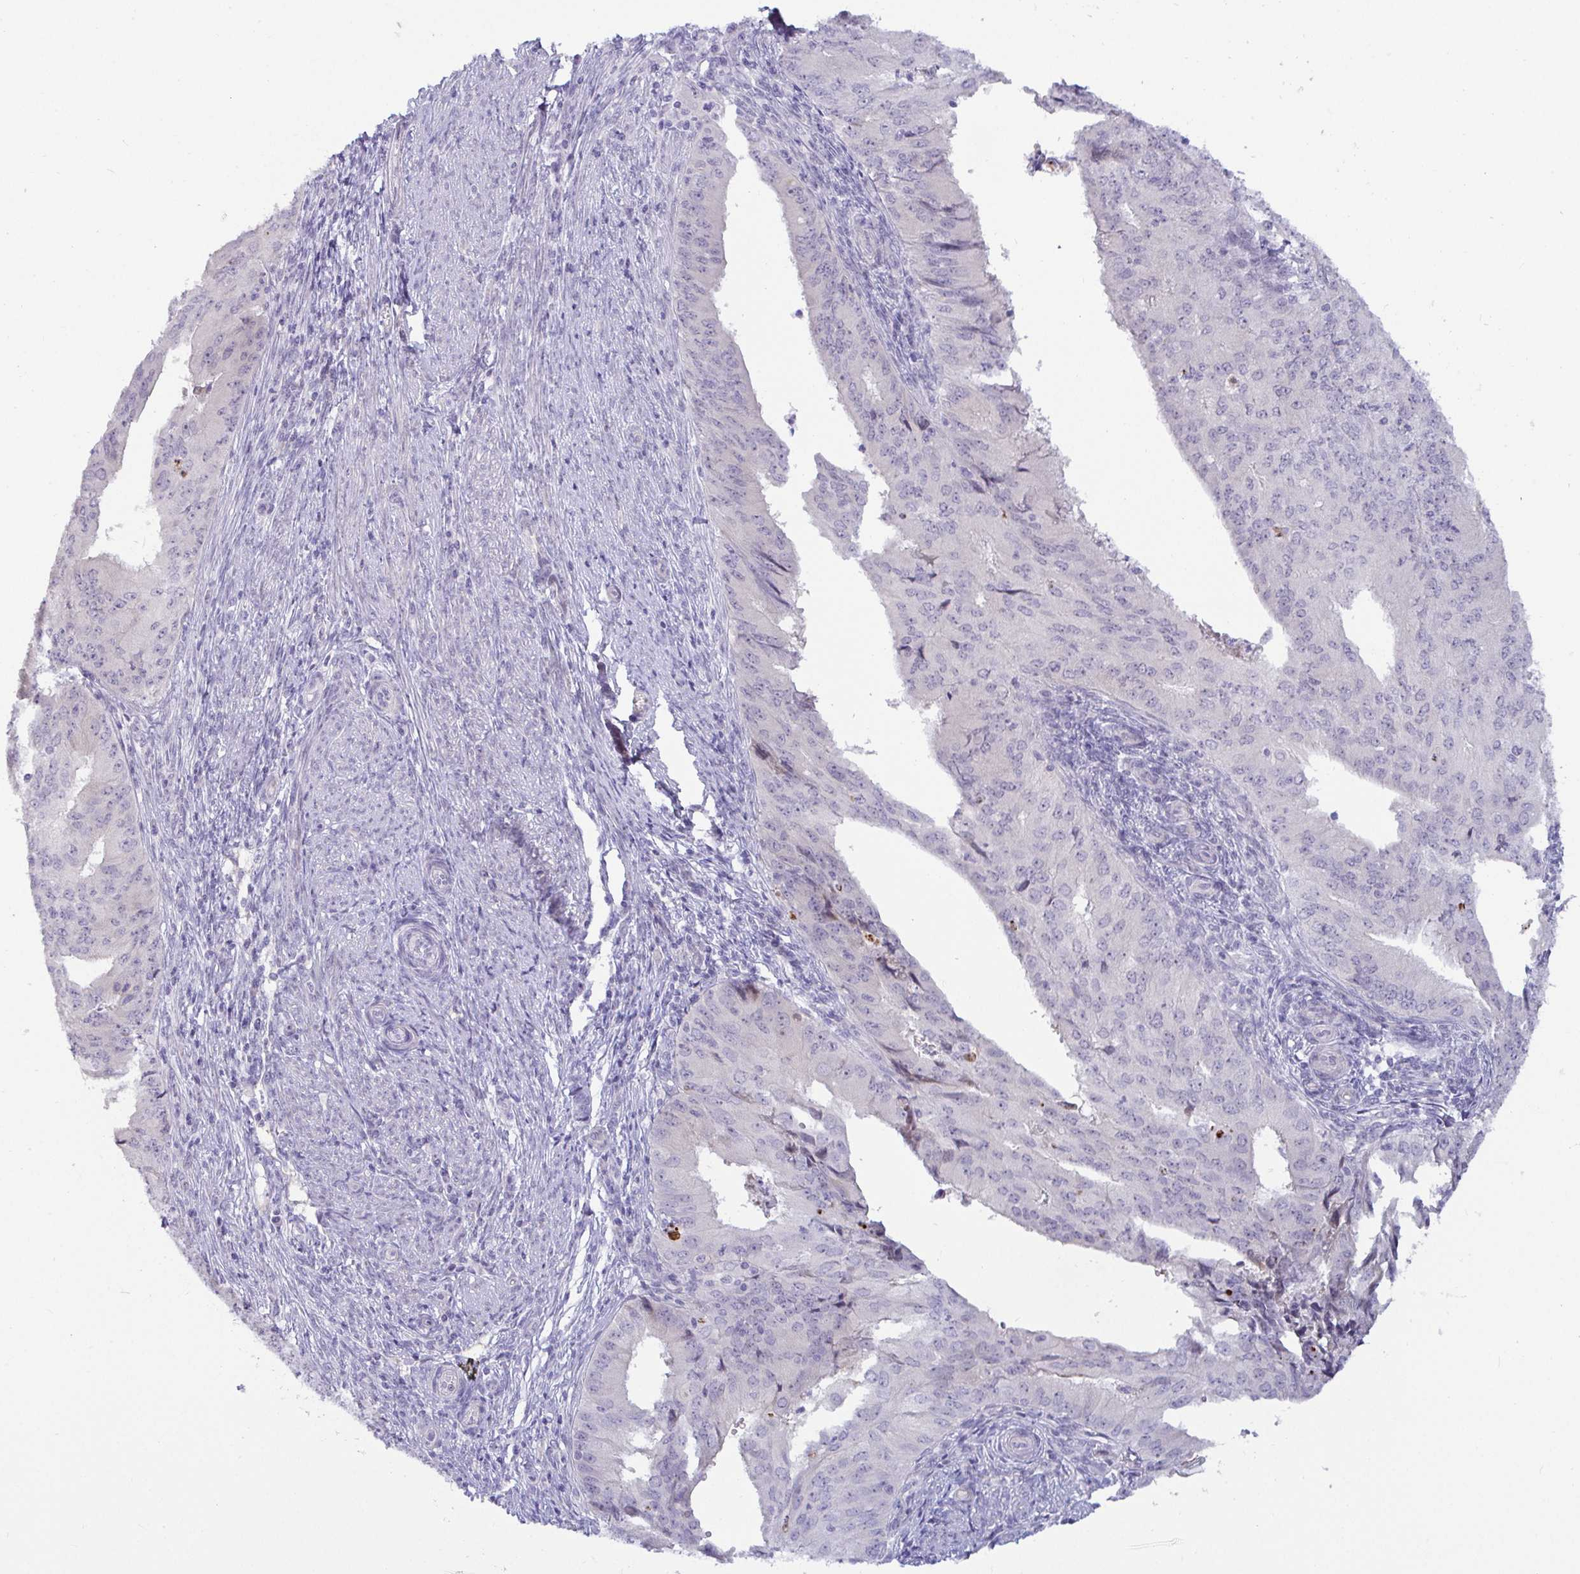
{"staining": {"intensity": "negative", "quantity": "none", "location": "none"}, "tissue": "endometrial cancer", "cell_type": "Tumor cells", "image_type": "cancer", "snomed": [{"axis": "morphology", "description": "Adenocarcinoma, NOS"}, {"axis": "topography", "description": "Endometrium"}], "caption": "An immunohistochemistry micrograph of endometrial adenocarcinoma is shown. There is no staining in tumor cells of endometrial adenocarcinoma.", "gene": "GSTM1", "patient": {"sex": "female", "age": 50}}